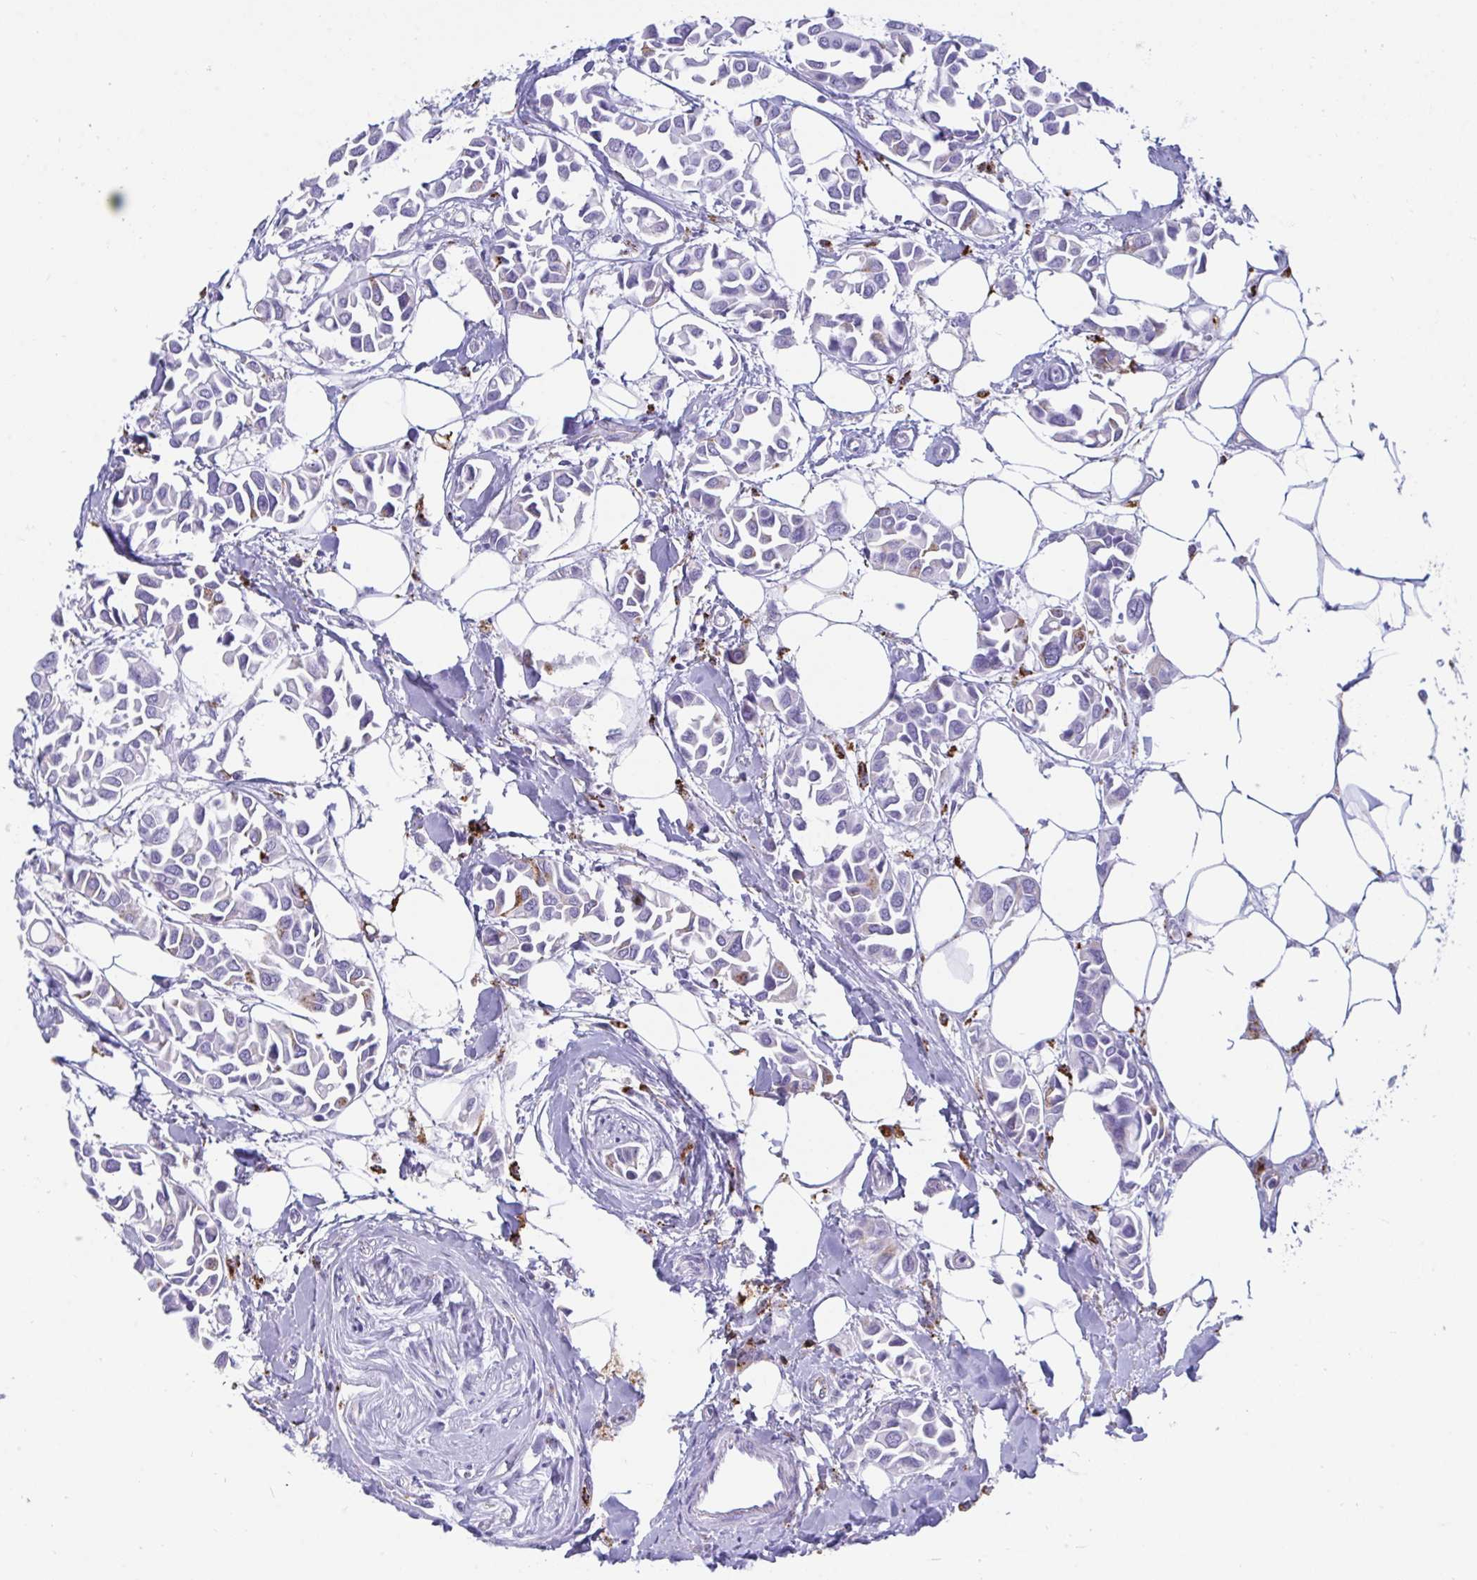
{"staining": {"intensity": "negative", "quantity": "none", "location": "none"}, "tissue": "breast cancer", "cell_type": "Tumor cells", "image_type": "cancer", "snomed": [{"axis": "morphology", "description": "Duct carcinoma"}, {"axis": "topography", "description": "Breast"}], "caption": "Immunohistochemistry histopathology image of neoplastic tissue: invasive ductal carcinoma (breast) stained with DAB reveals no significant protein staining in tumor cells.", "gene": "CPVL", "patient": {"sex": "female", "age": 54}}